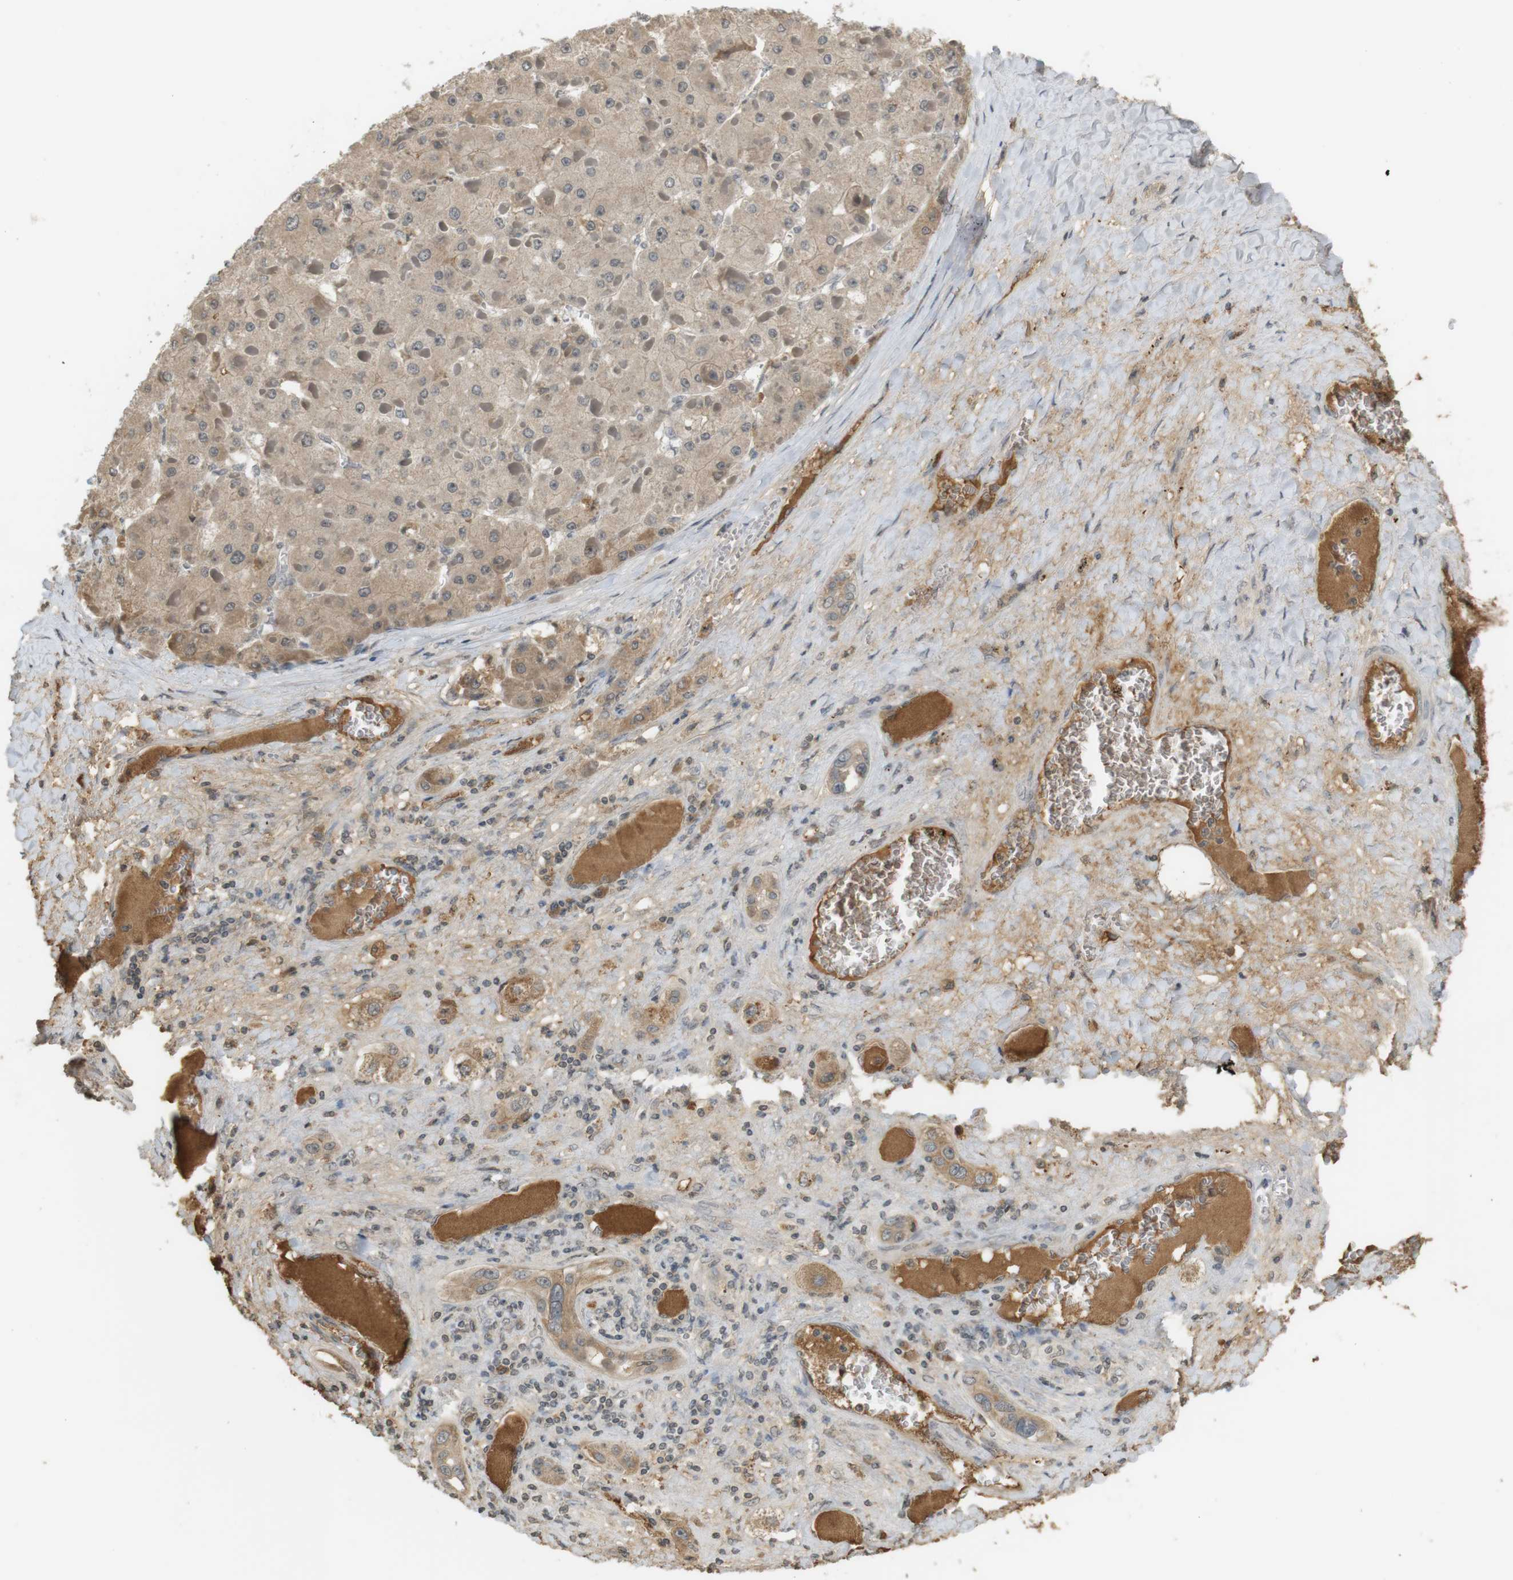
{"staining": {"intensity": "moderate", "quantity": ">75%", "location": "cytoplasmic/membranous"}, "tissue": "liver cancer", "cell_type": "Tumor cells", "image_type": "cancer", "snomed": [{"axis": "morphology", "description": "Carcinoma, Hepatocellular, NOS"}, {"axis": "topography", "description": "Liver"}], "caption": "Liver hepatocellular carcinoma stained for a protein (brown) reveals moderate cytoplasmic/membranous positive staining in about >75% of tumor cells.", "gene": "SRR", "patient": {"sex": "female", "age": 73}}